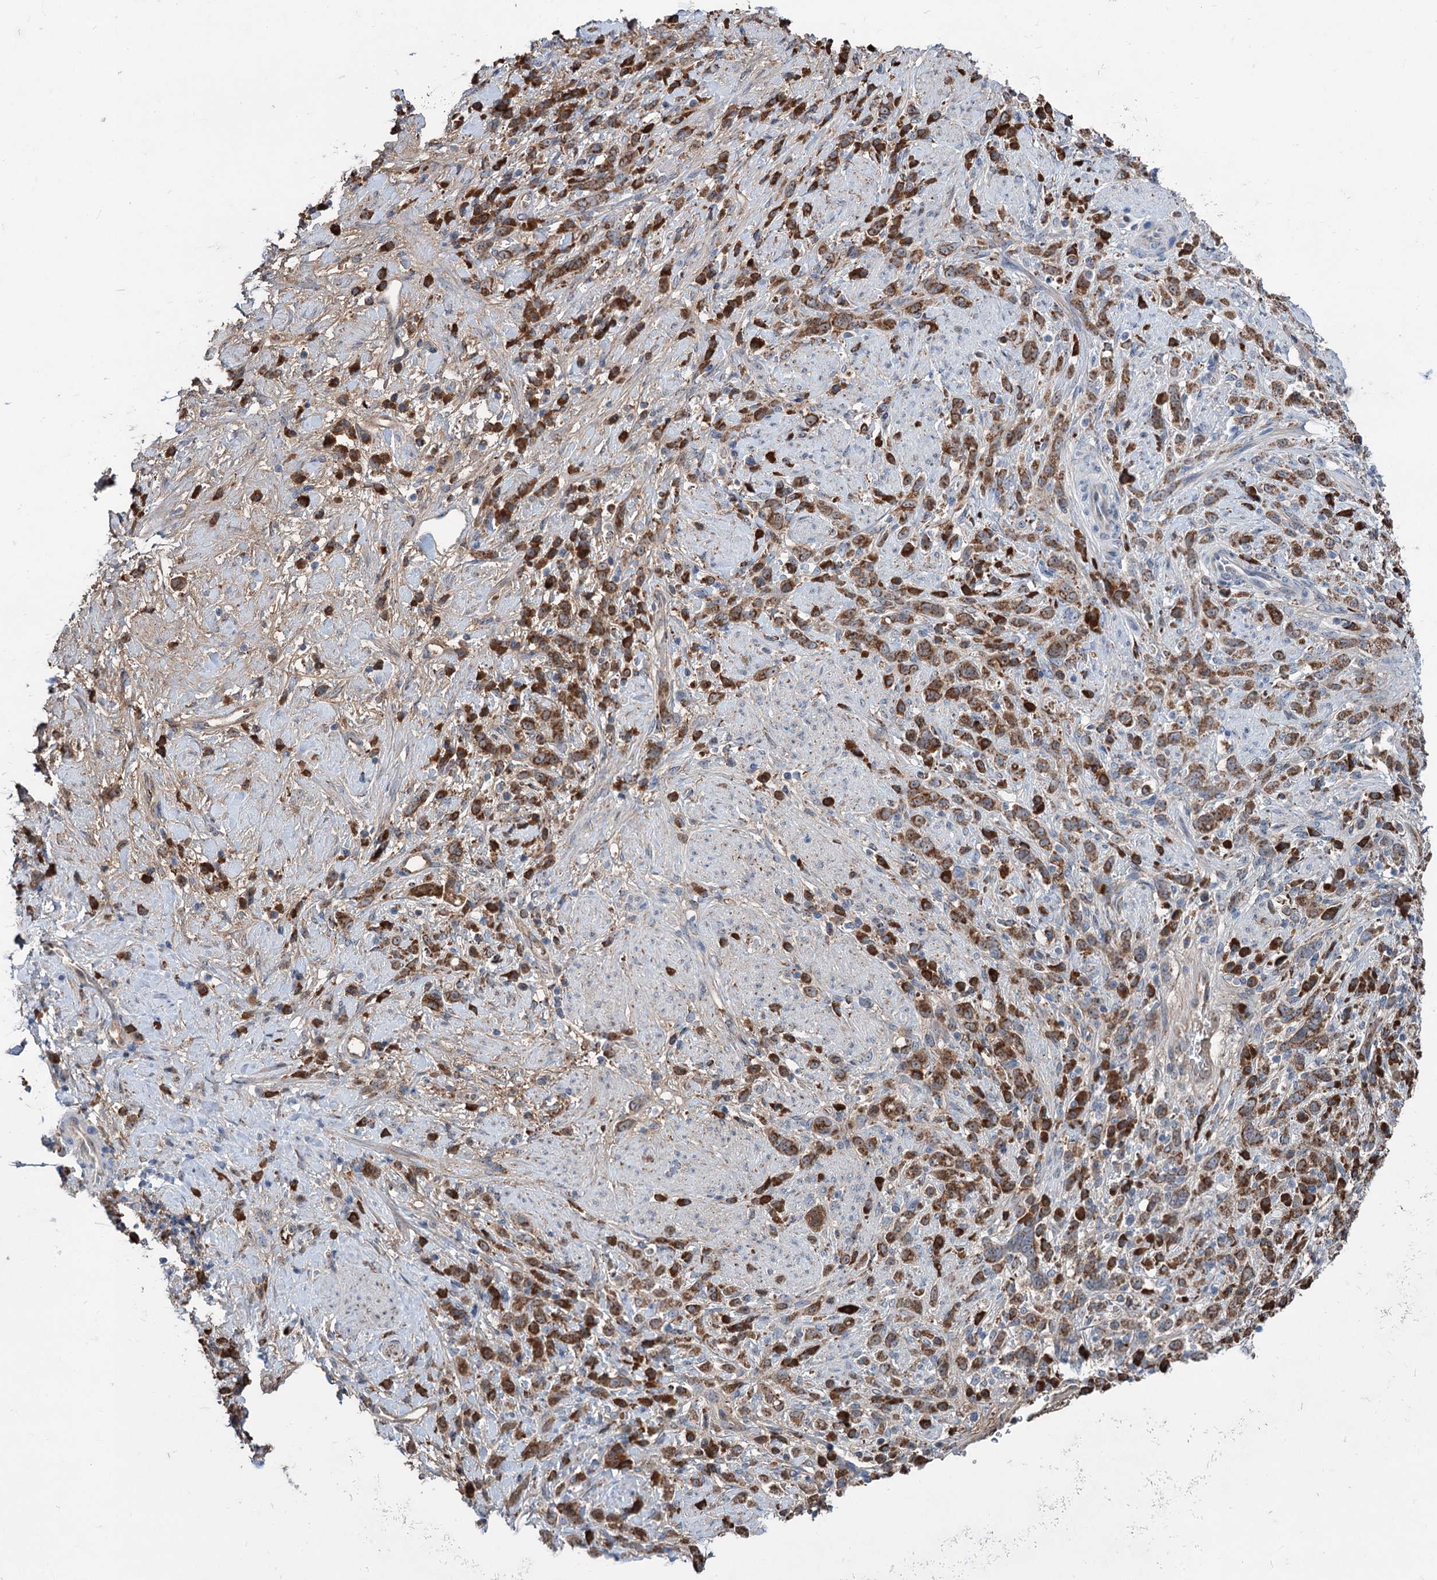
{"staining": {"intensity": "moderate", "quantity": ">75%", "location": "cytoplasmic/membranous"}, "tissue": "stomach cancer", "cell_type": "Tumor cells", "image_type": "cancer", "snomed": [{"axis": "morphology", "description": "Adenocarcinoma, NOS"}, {"axis": "topography", "description": "Stomach"}], "caption": "Adenocarcinoma (stomach) stained for a protein displays moderate cytoplasmic/membranous positivity in tumor cells. (Stains: DAB in brown, nuclei in blue, Microscopy: brightfield microscopy at high magnification).", "gene": "LPIN1", "patient": {"sex": "female", "age": 60}}